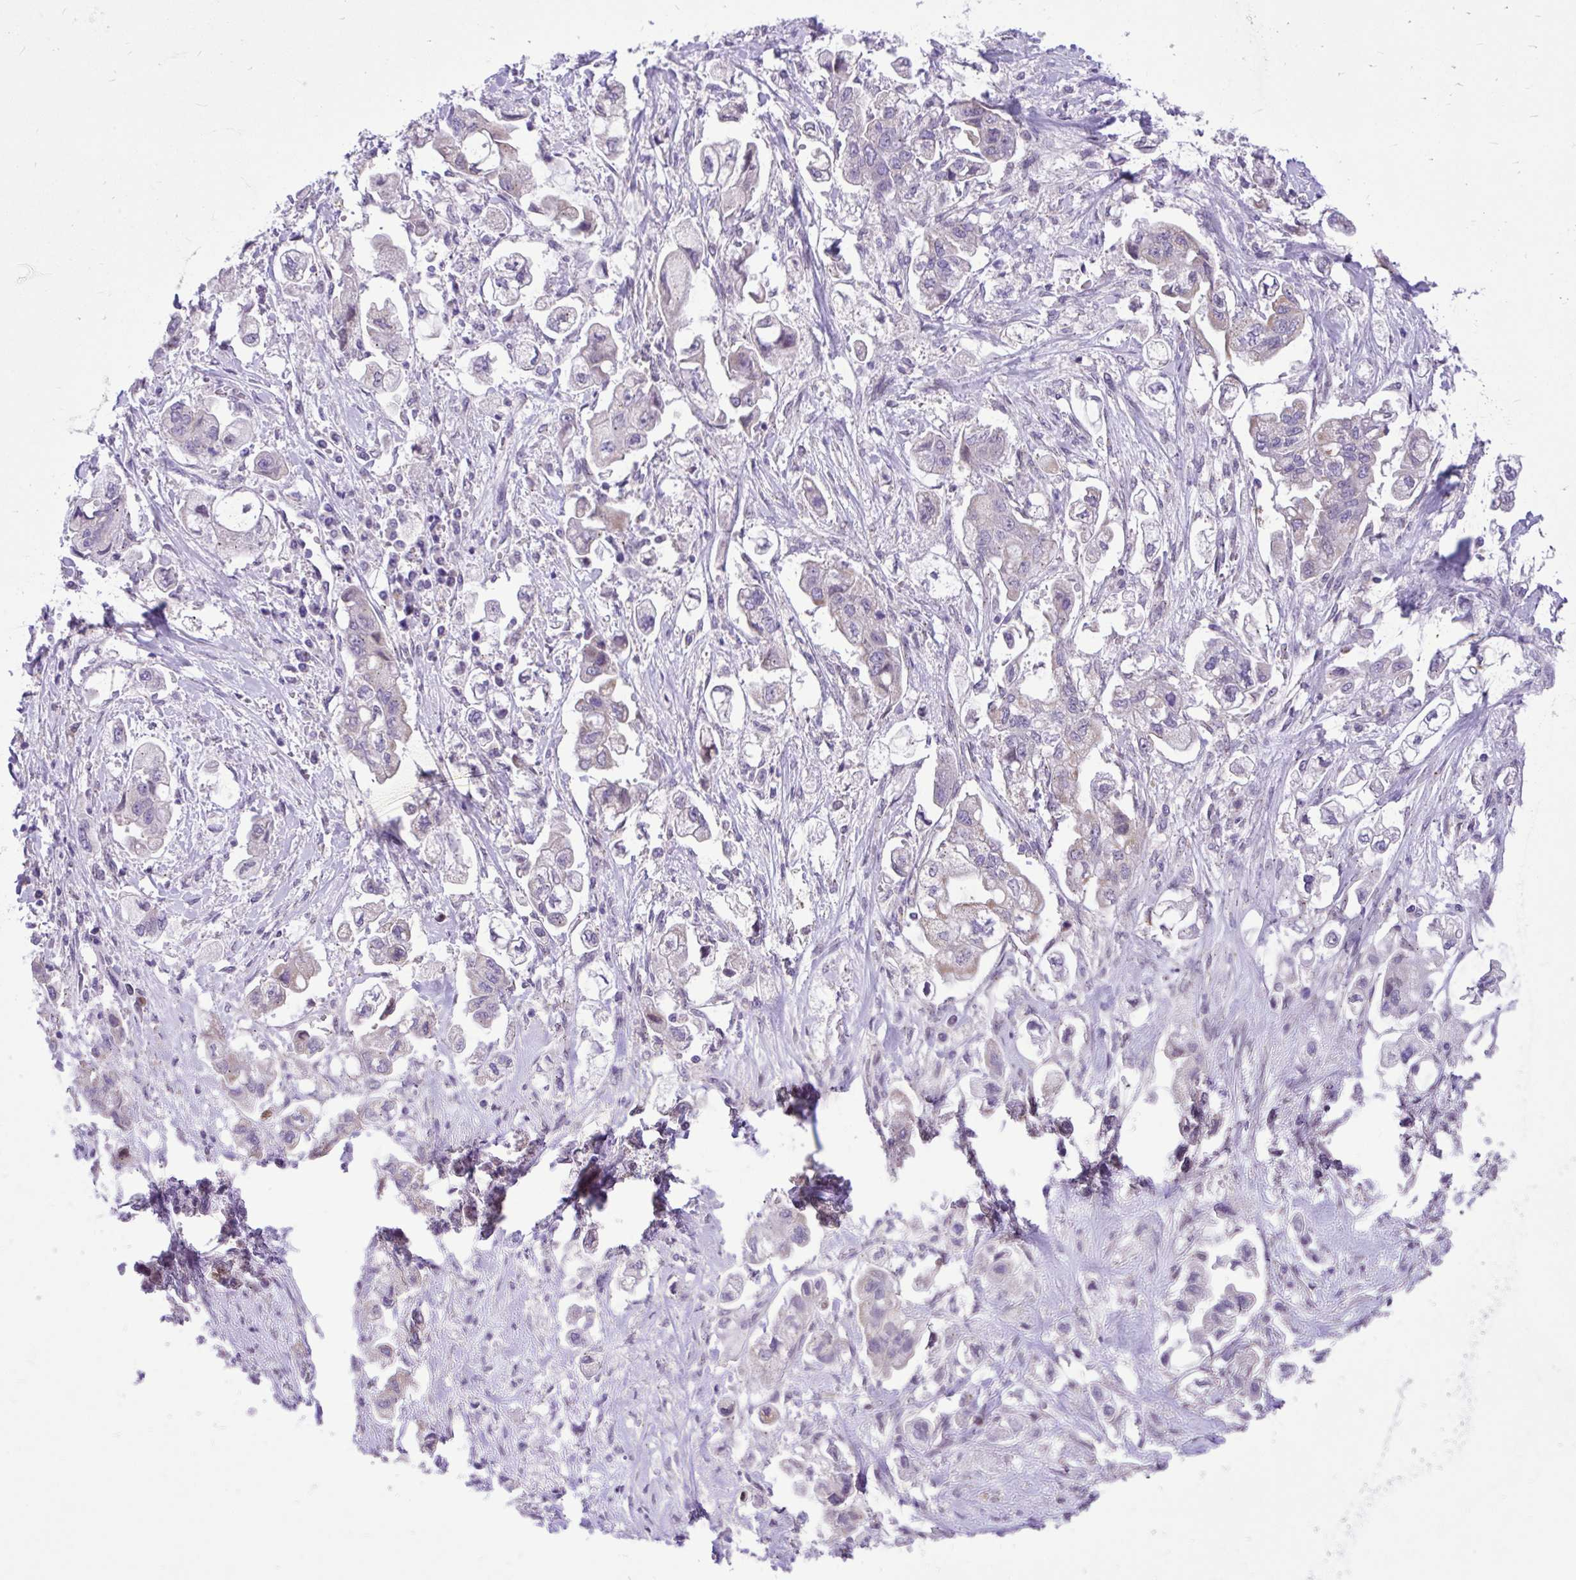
{"staining": {"intensity": "negative", "quantity": "none", "location": "none"}, "tissue": "stomach cancer", "cell_type": "Tumor cells", "image_type": "cancer", "snomed": [{"axis": "morphology", "description": "Adenocarcinoma, NOS"}, {"axis": "topography", "description": "Stomach"}], "caption": "An image of human stomach adenocarcinoma is negative for staining in tumor cells.", "gene": "CEACAM18", "patient": {"sex": "male", "age": 62}}